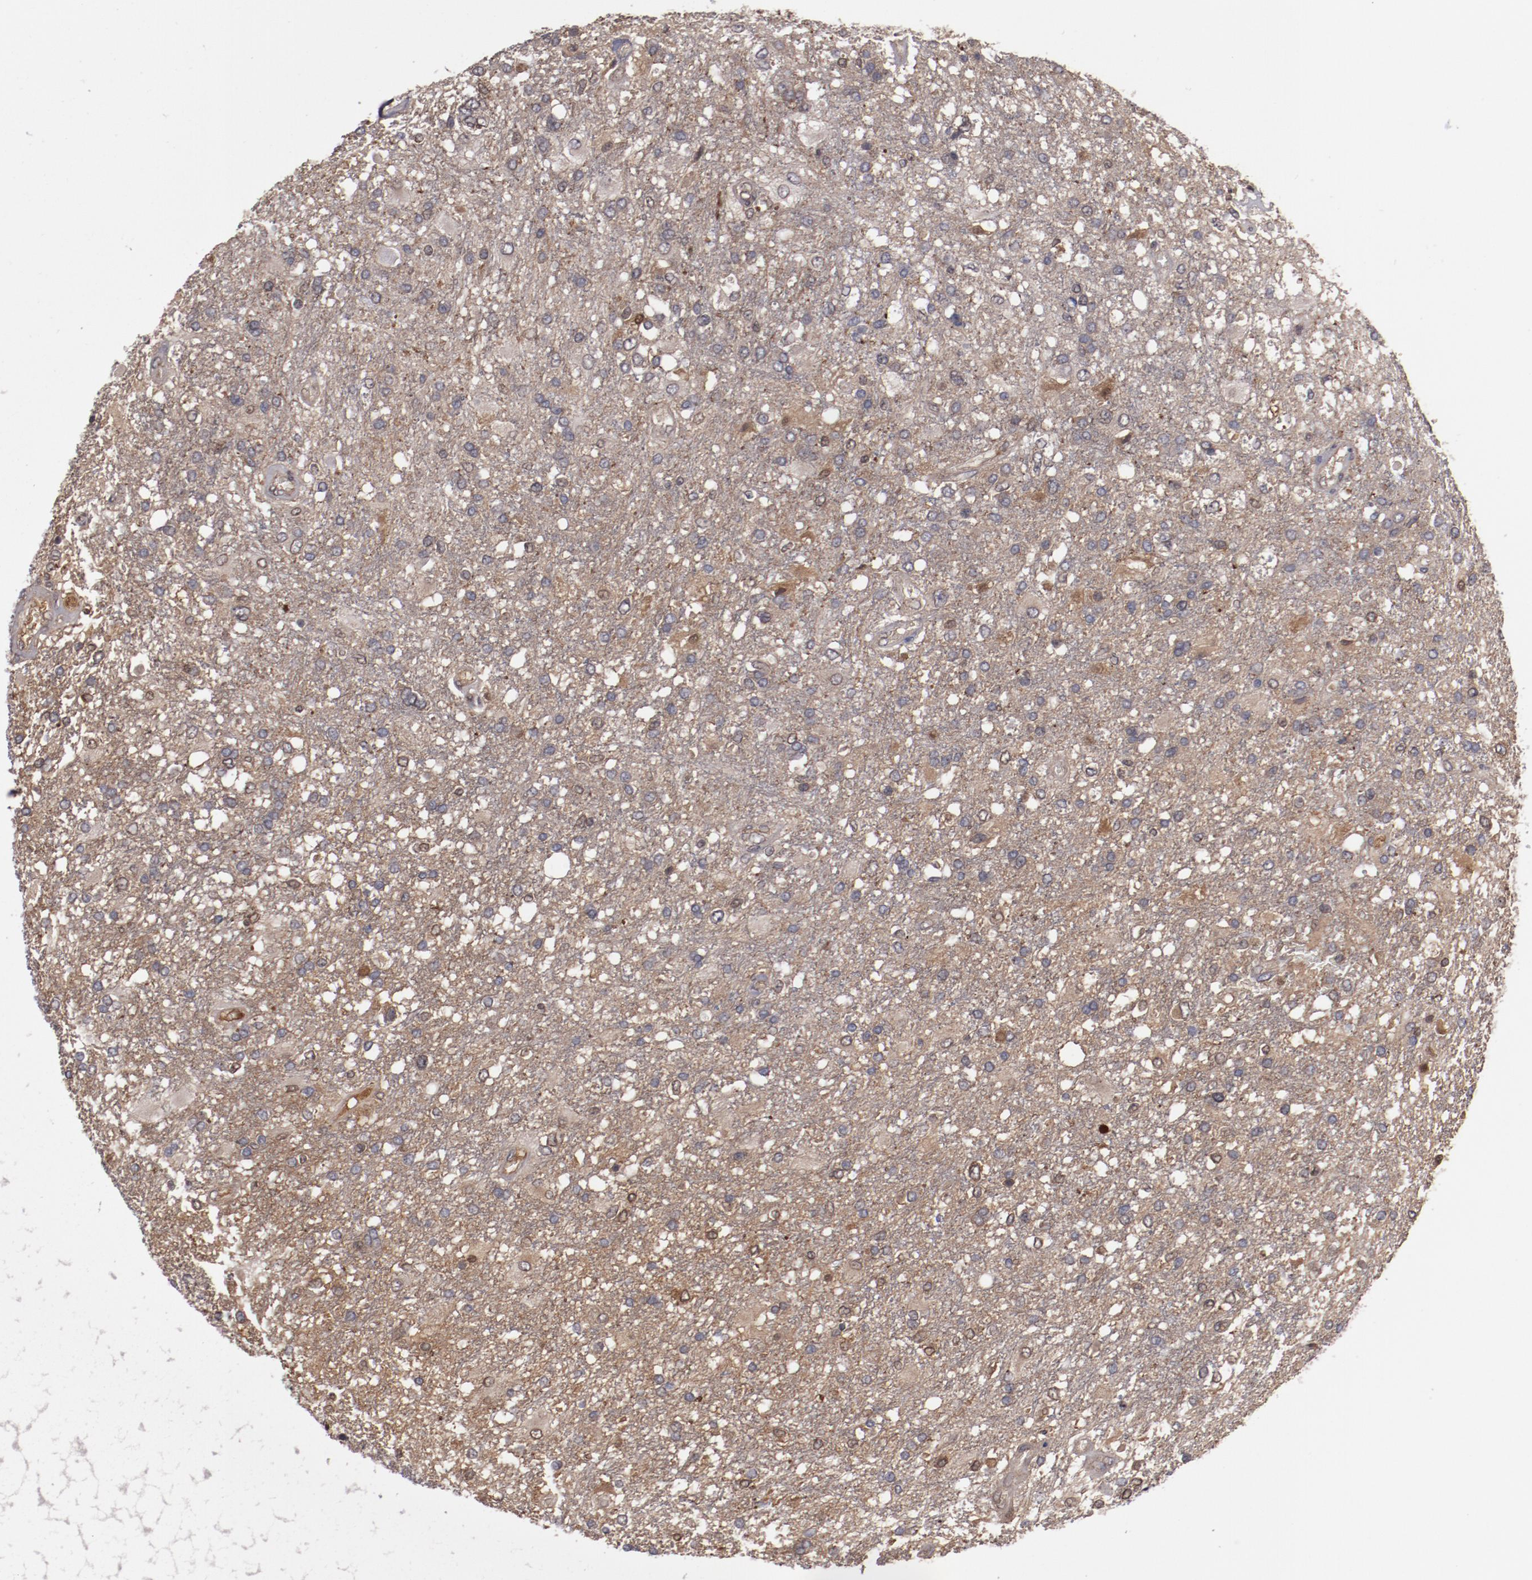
{"staining": {"intensity": "weak", "quantity": "<25%", "location": "cytoplasmic/membranous"}, "tissue": "glioma", "cell_type": "Tumor cells", "image_type": "cancer", "snomed": [{"axis": "morphology", "description": "Glioma, malignant, High grade"}, {"axis": "topography", "description": "Cerebral cortex"}], "caption": "Immunohistochemistry (IHC) histopathology image of neoplastic tissue: human glioma stained with DAB displays no significant protein expression in tumor cells. Nuclei are stained in blue.", "gene": "SERPINA7", "patient": {"sex": "male", "age": 79}}